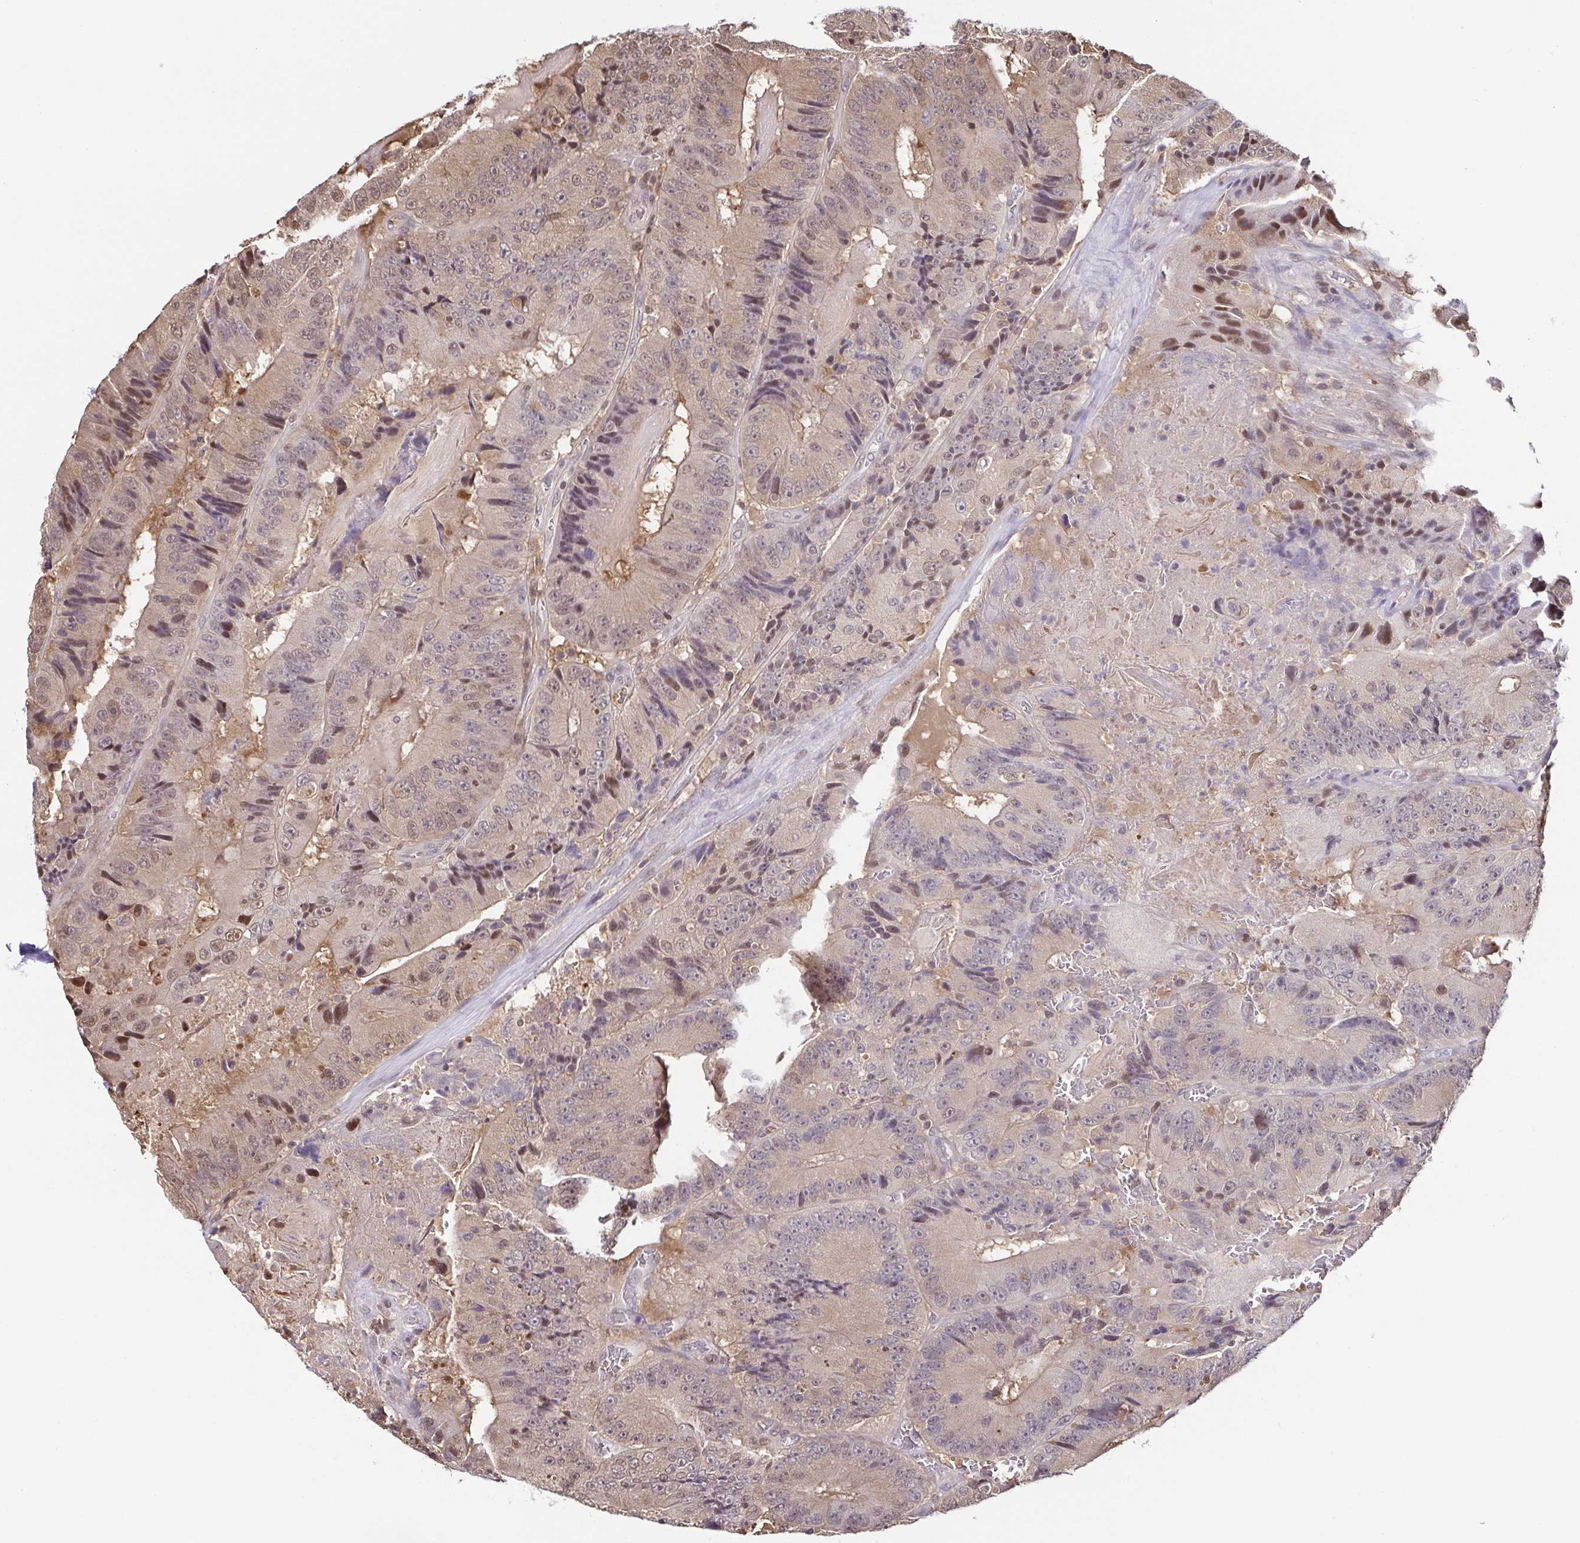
{"staining": {"intensity": "moderate", "quantity": ">75%", "location": "cytoplasmic/membranous,nuclear"}, "tissue": "colorectal cancer", "cell_type": "Tumor cells", "image_type": "cancer", "snomed": [{"axis": "morphology", "description": "Adenocarcinoma, NOS"}, {"axis": "topography", "description": "Colon"}], "caption": "DAB (3,3'-diaminobenzidine) immunohistochemical staining of adenocarcinoma (colorectal) demonstrates moderate cytoplasmic/membranous and nuclear protein staining in approximately >75% of tumor cells.", "gene": "PSMB9", "patient": {"sex": "female", "age": 86}}